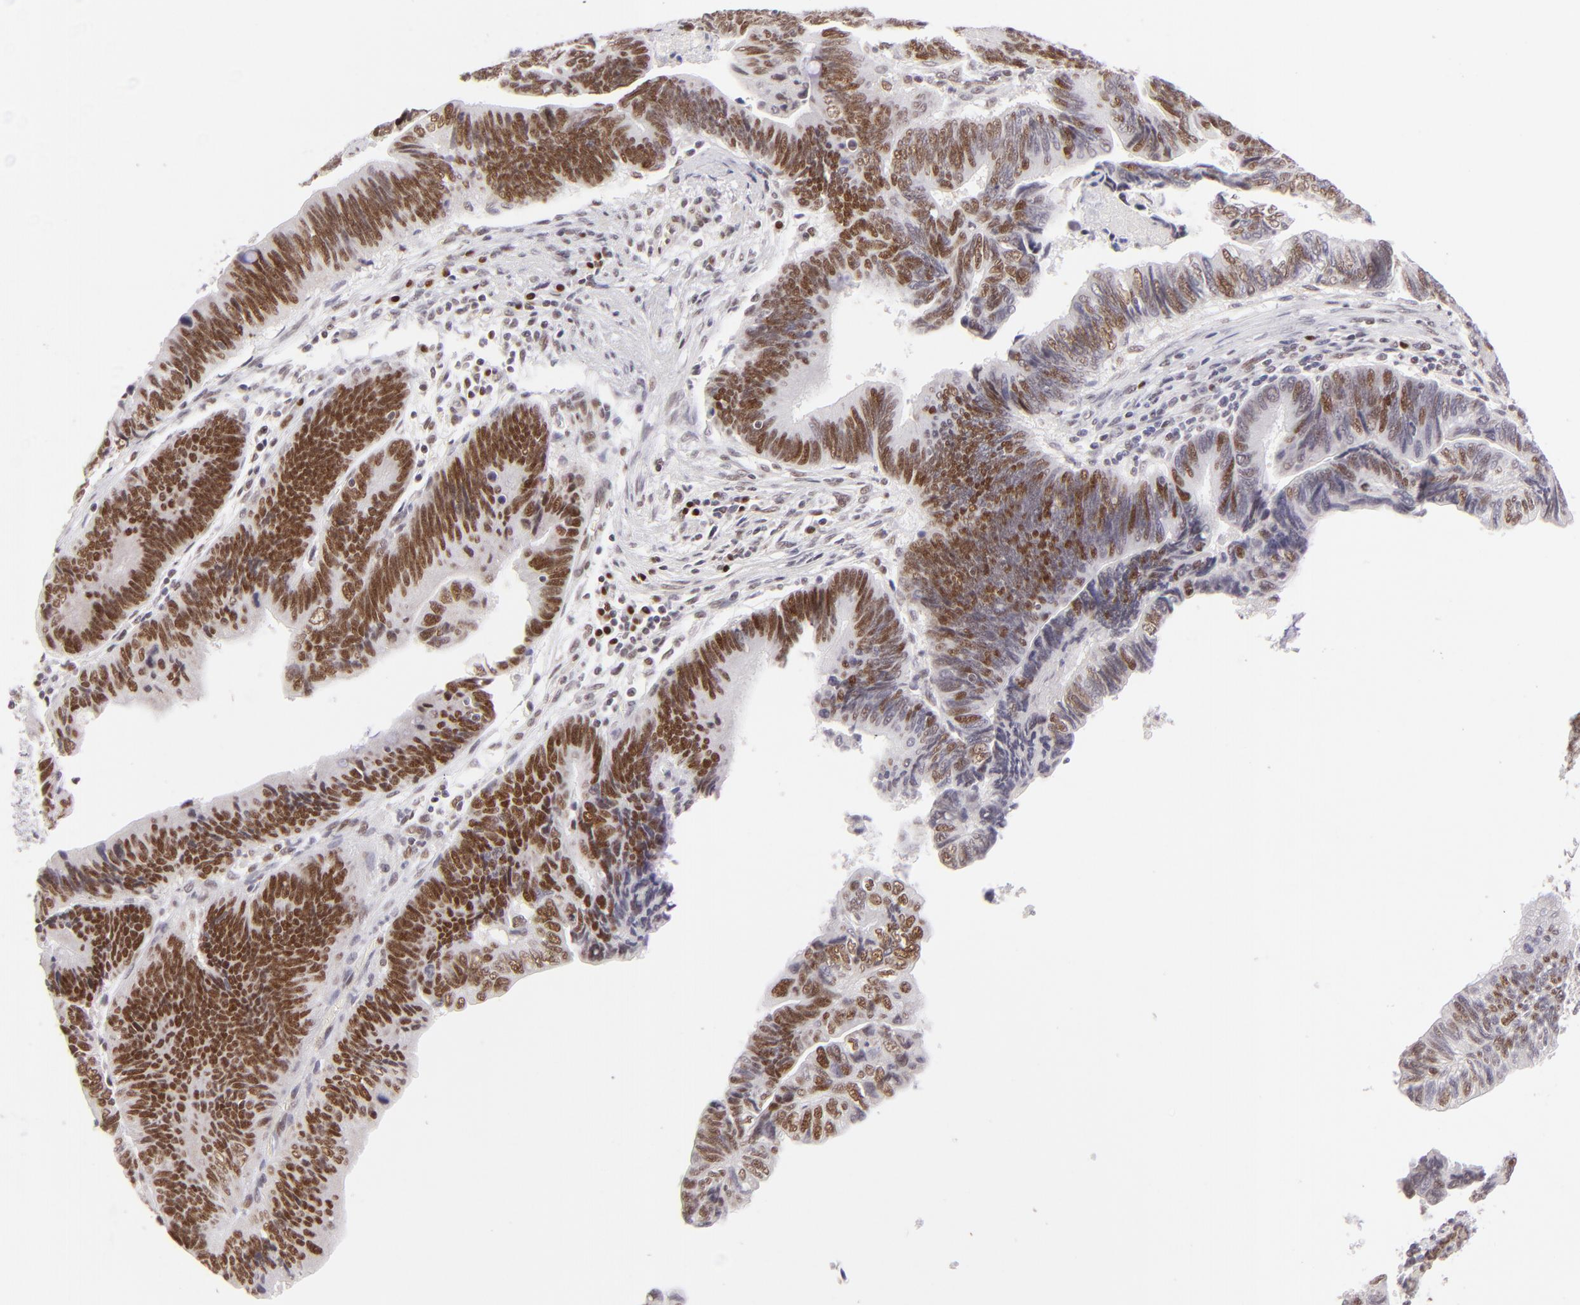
{"staining": {"intensity": "moderate", "quantity": "25%-75%", "location": "nuclear"}, "tissue": "pancreatic cancer", "cell_type": "Tumor cells", "image_type": "cancer", "snomed": [{"axis": "morphology", "description": "Adenocarcinoma, NOS"}, {"axis": "topography", "description": "Pancreas"}], "caption": "Immunohistochemistry (IHC) of human adenocarcinoma (pancreatic) reveals medium levels of moderate nuclear positivity in about 25%-75% of tumor cells.", "gene": "POU2F1", "patient": {"sex": "female", "age": 70}}